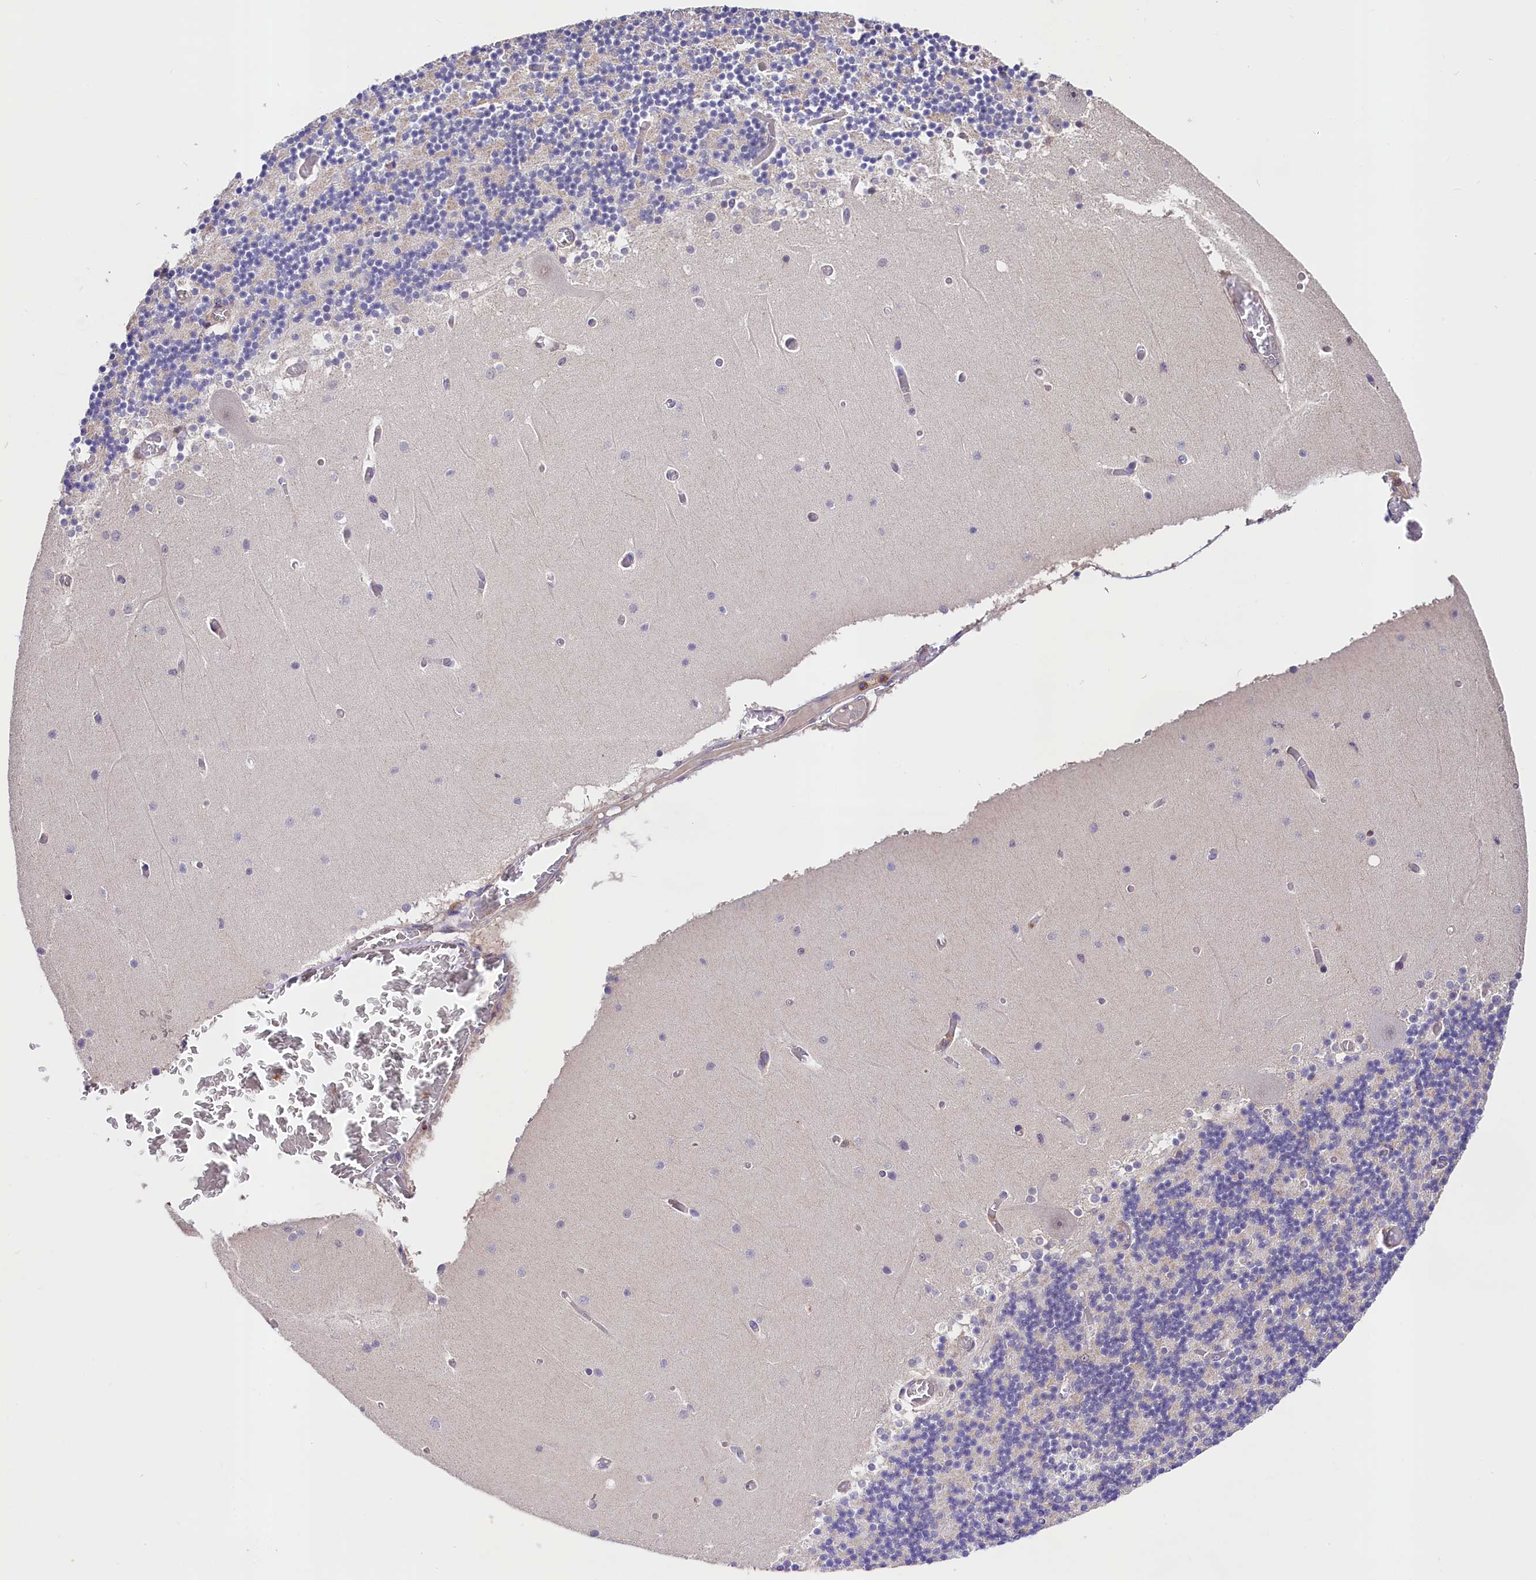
{"staining": {"intensity": "weak", "quantity": "<25%", "location": "cytoplasmic/membranous"}, "tissue": "cerebellum", "cell_type": "Cells in granular layer", "image_type": "normal", "snomed": [{"axis": "morphology", "description": "Normal tissue, NOS"}, {"axis": "topography", "description": "Cerebellum"}], "caption": "Micrograph shows no significant protein staining in cells in granular layer of unremarkable cerebellum.", "gene": "SKIDA1", "patient": {"sex": "female", "age": 28}}